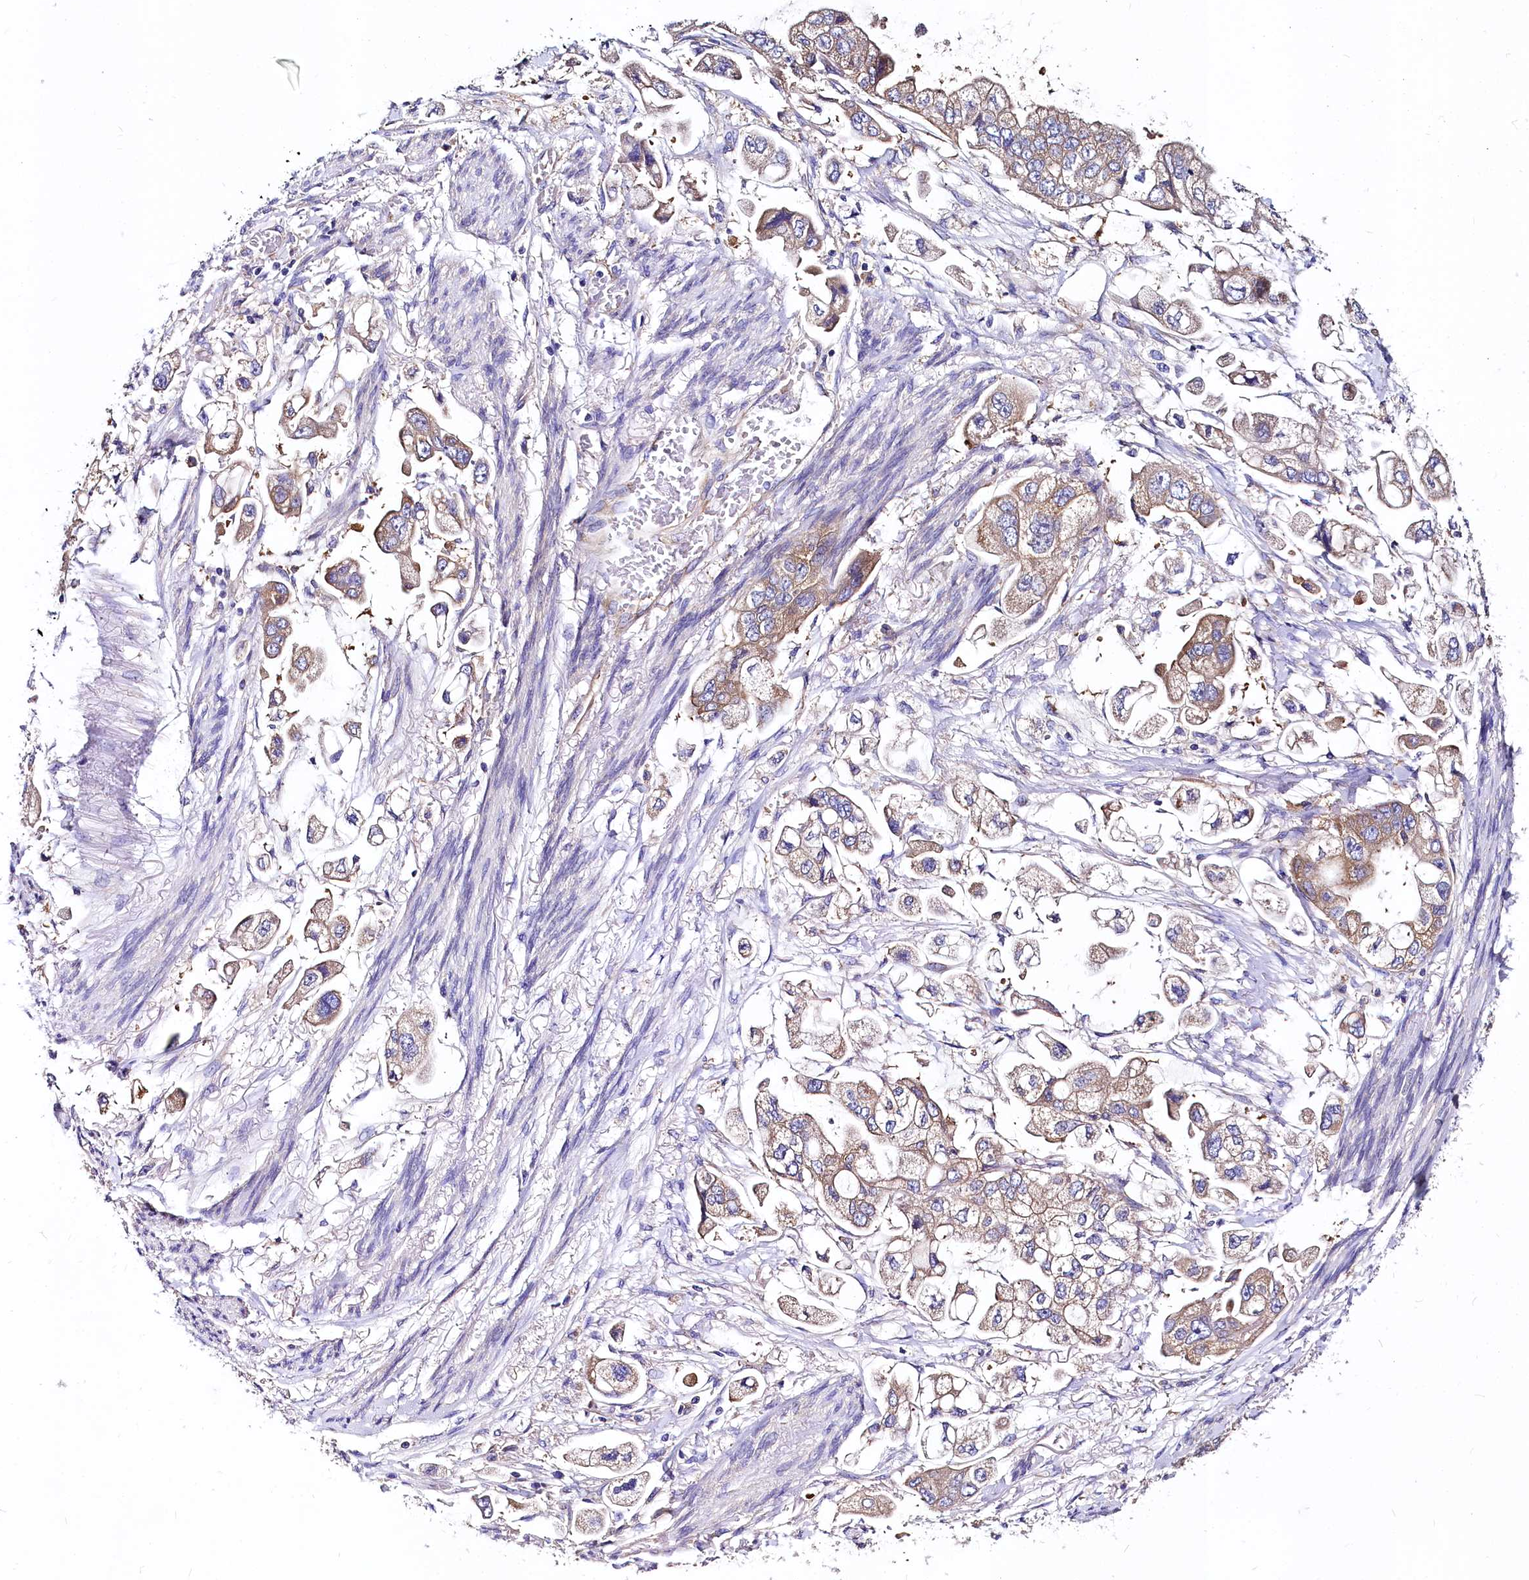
{"staining": {"intensity": "moderate", "quantity": ">75%", "location": "cytoplasmic/membranous"}, "tissue": "stomach cancer", "cell_type": "Tumor cells", "image_type": "cancer", "snomed": [{"axis": "morphology", "description": "Adenocarcinoma, NOS"}, {"axis": "topography", "description": "Stomach"}], "caption": "This is a histology image of immunohistochemistry staining of stomach cancer, which shows moderate expression in the cytoplasmic/membranous of tumor cells.", "gene": "QARS1", "patient": {"sex": "male", "age": 62}}